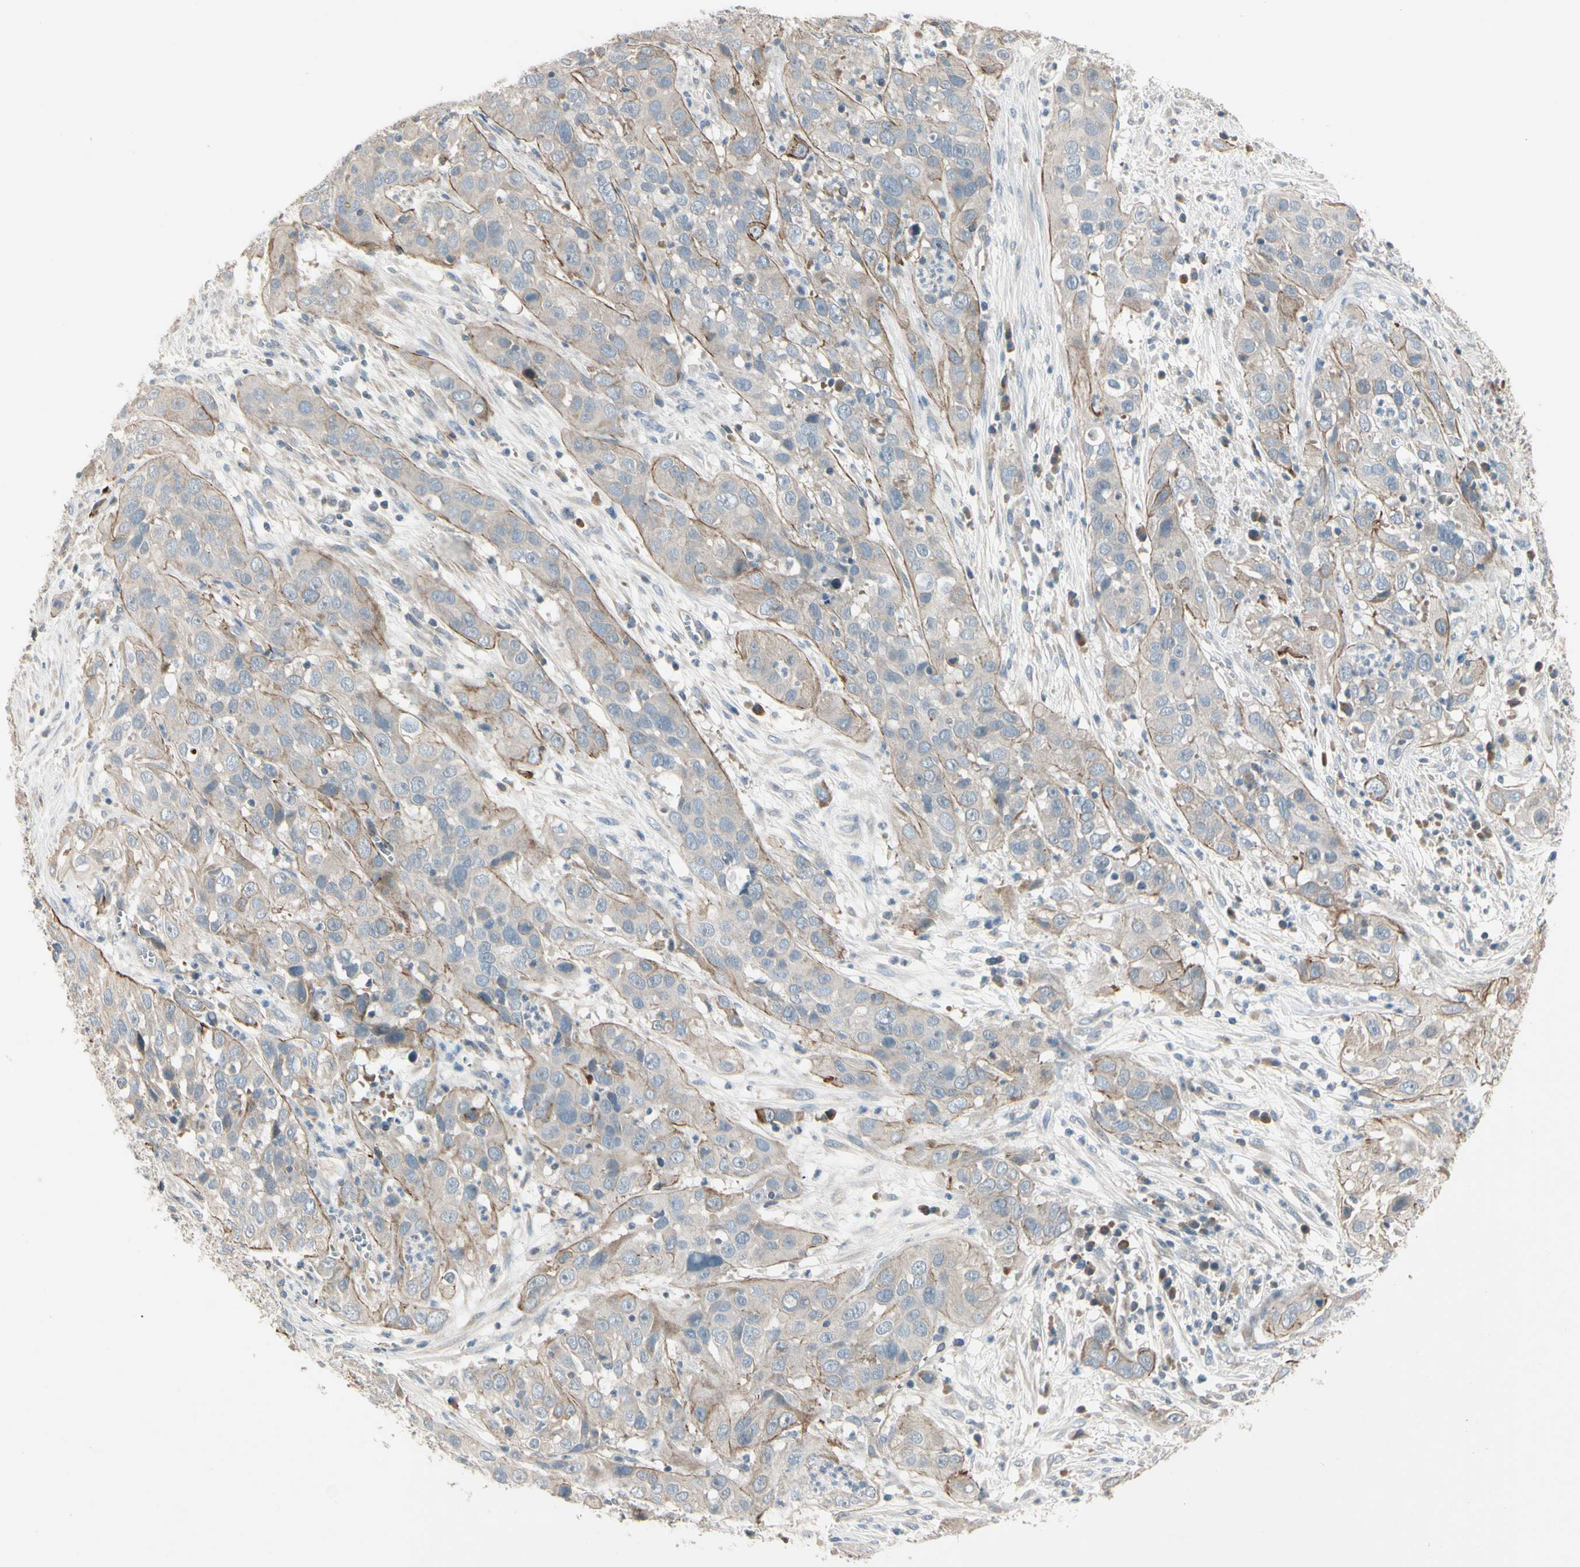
{"staining": {"intensity": "weak", "quantity": "25%-75%", "location": "cytoplasmic/membranous"}, "tissue": "cervical cancer", "cell_type": "Tumor cells", "image_type": "cancer", "snomed": [{"axis": "morphology", "description": "Squamous cell carcinoma, NOS"}, {"axis": "topography", "description": "Cervix"}], "caption": "The photomicrograph demonstrates immunohistochemical staining of cervical squamous cell carcinoma. There is weak cytoplasmic/membranous positivity is appreciated in about 25%-75% of tumor cells. Using DAB (3,3'-diaminobenzidine) (brown) and hematoxylin (blue) stains, captured at high magnification using brightfield microscopy.", "gene": "PPP3CB", "patient": {"sex": "female", "age": 32}}